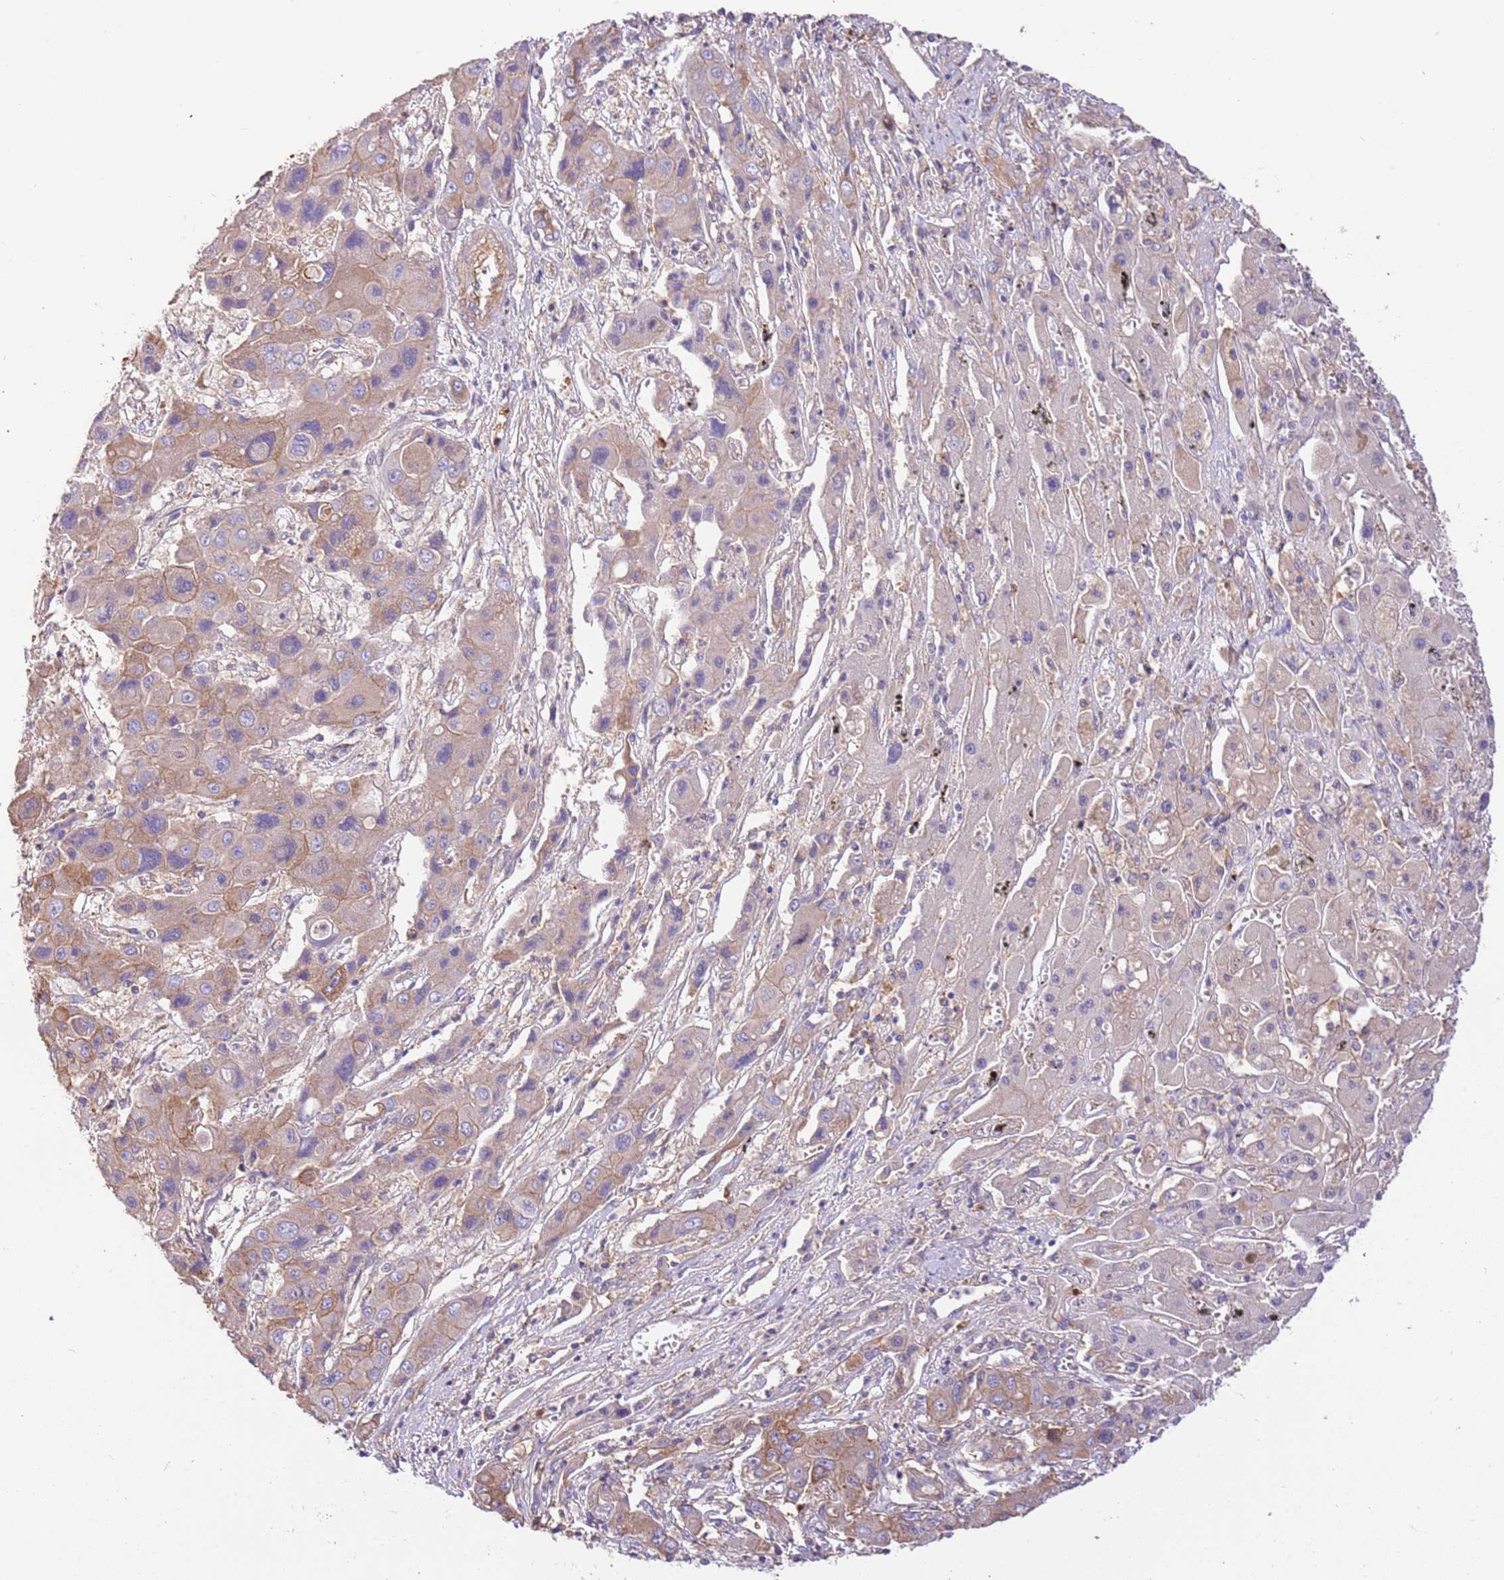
{"staining": {"intensity": "moderate", "quantity": "<25%", "location": "cytoplasmic/membranous"}, "tissue": "liver cancer", "cell_type": "Tumor cells", "image_type": "cancer", "snomed": [{"axis": "morphology", "description": "Cholangiocarcinoma"}, {"axis": "topography", "description": "Liver"}], "caption": "Human liver cancer stained for a protein (brown) exhibits moderate cytoplasmic/membranous positive expression in approximately <25% of tumor cells.", "gene": "NAALADL1", "patient": {"sex": "male", "age": 67}}